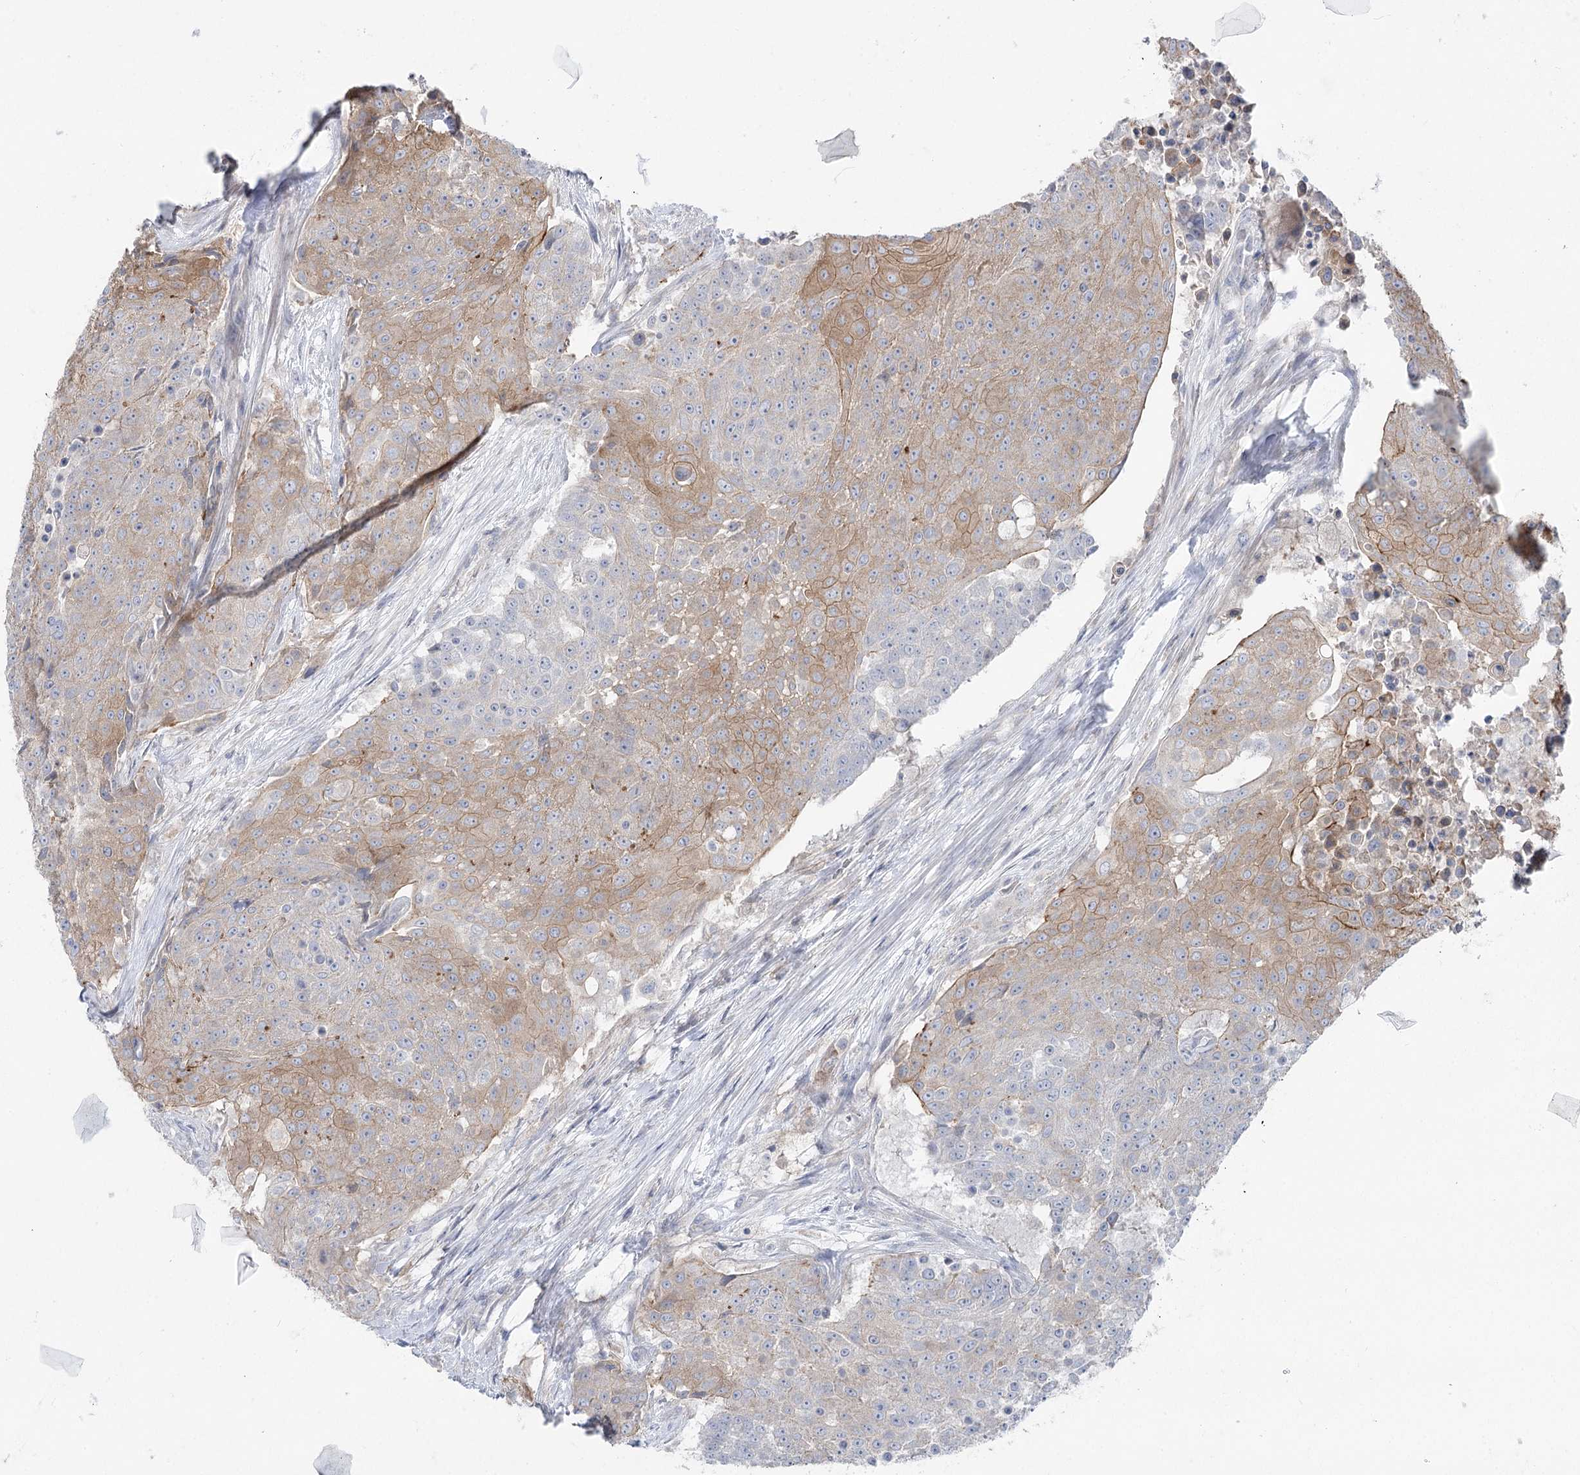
{"staining": {"intensity": "weak", "quantity": "25%-75%", "location": "cytoplasmic/membranous"}, "tissue": "urothelial cancer", "cell_type": "Tumor cells", "image_type": "cancer", "snomed": [{"axis": "morphology", "description": "Urothelial carcinoma, High grade"}, {"axis": "topography", "description": "Urinary bladder"}], "caption": "High-grade urothelial carcinoma stained with a brown dye exhibits weak cytoplasmic/membranous positive positivity in about 25%-75% of tumor cells.", "gene": "SCN11A", "patient": {"sex": "female", "age": 63}}